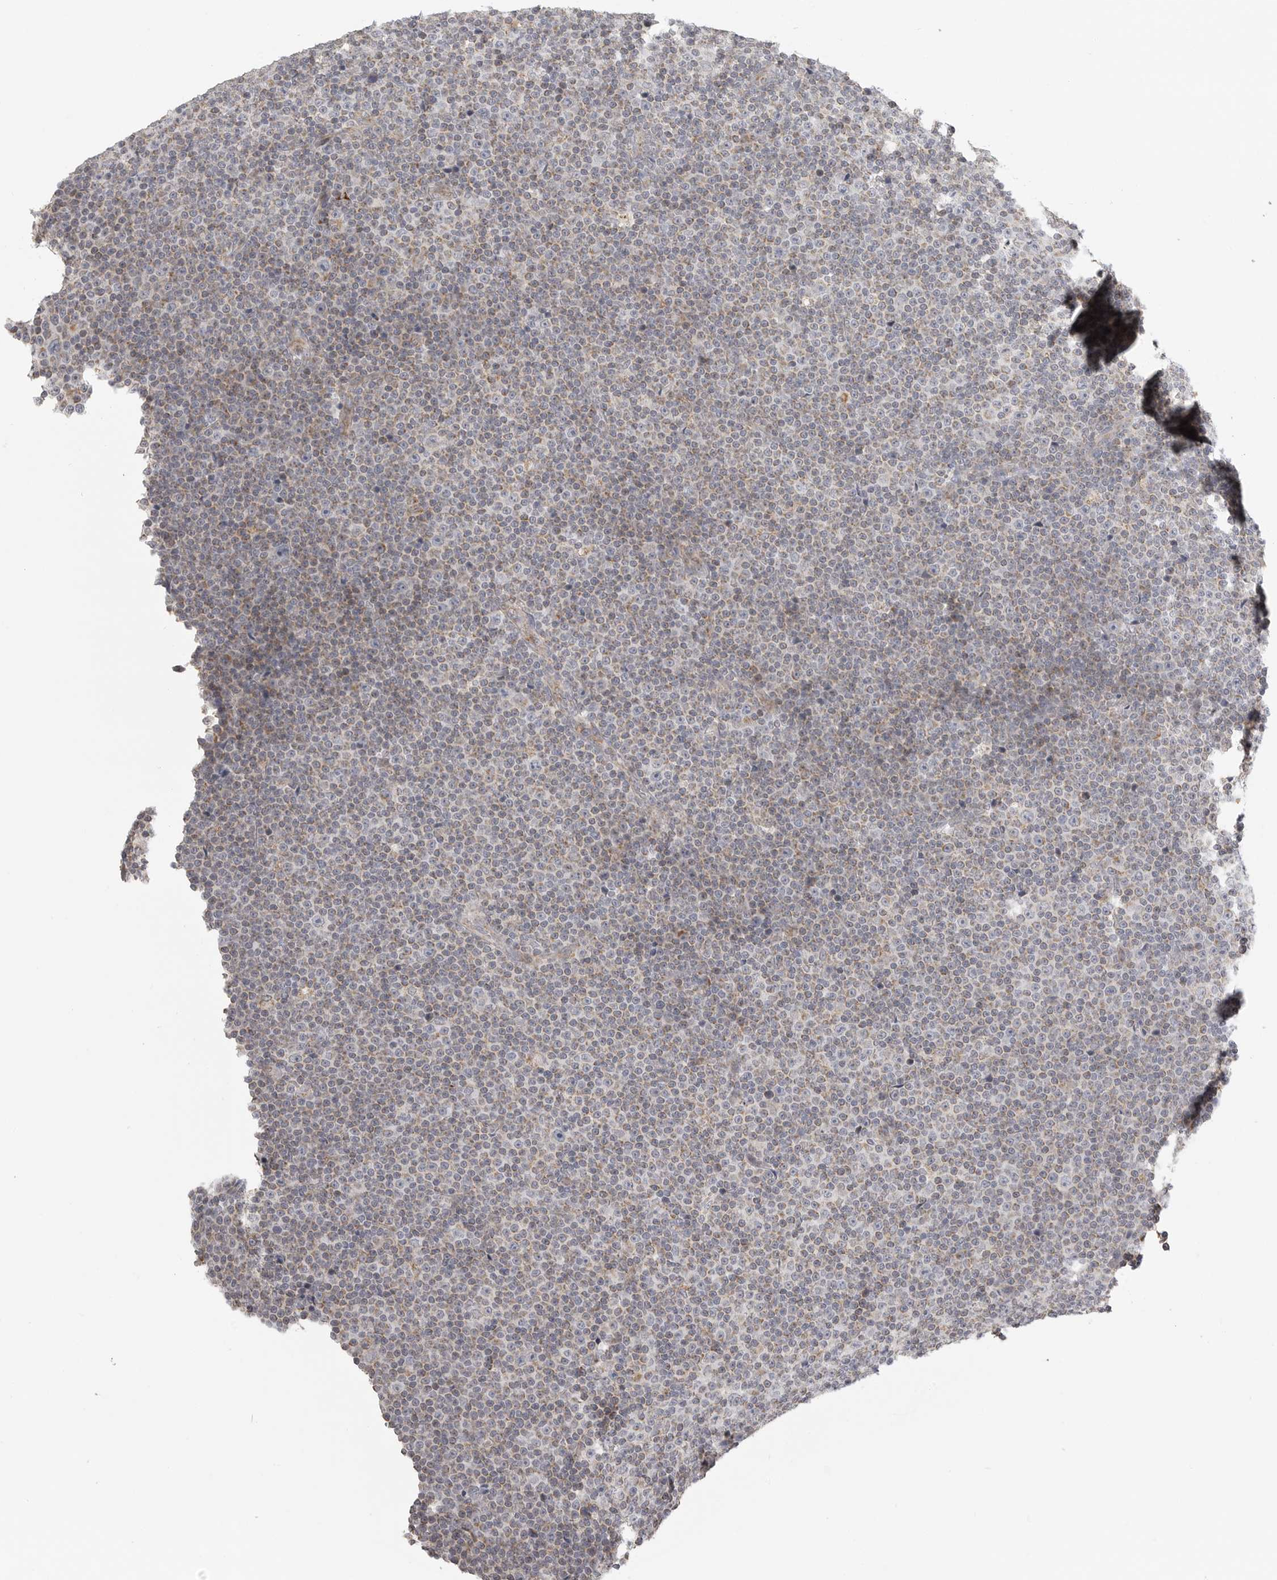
{"staining": {"intensity": "negative", "quantity": "none", "location": "none"}, "tissue": "lymphoma", "cell_type": "Tumor cells", "image_type": "cancer", "snomed": [{"axis": "morphology", "description": "Malignant lymphoma, non-Hodgkin's type, Low grade"}, {"axis": "topography", "description": "Lymph node"}], "caption": "Tumor cells are negative for brown protein staining in low-grade malignant lymphoma, non-Hodgkin's type.", "gene": "RXFP3", "patient": {"sex": "female", "age": 67}}